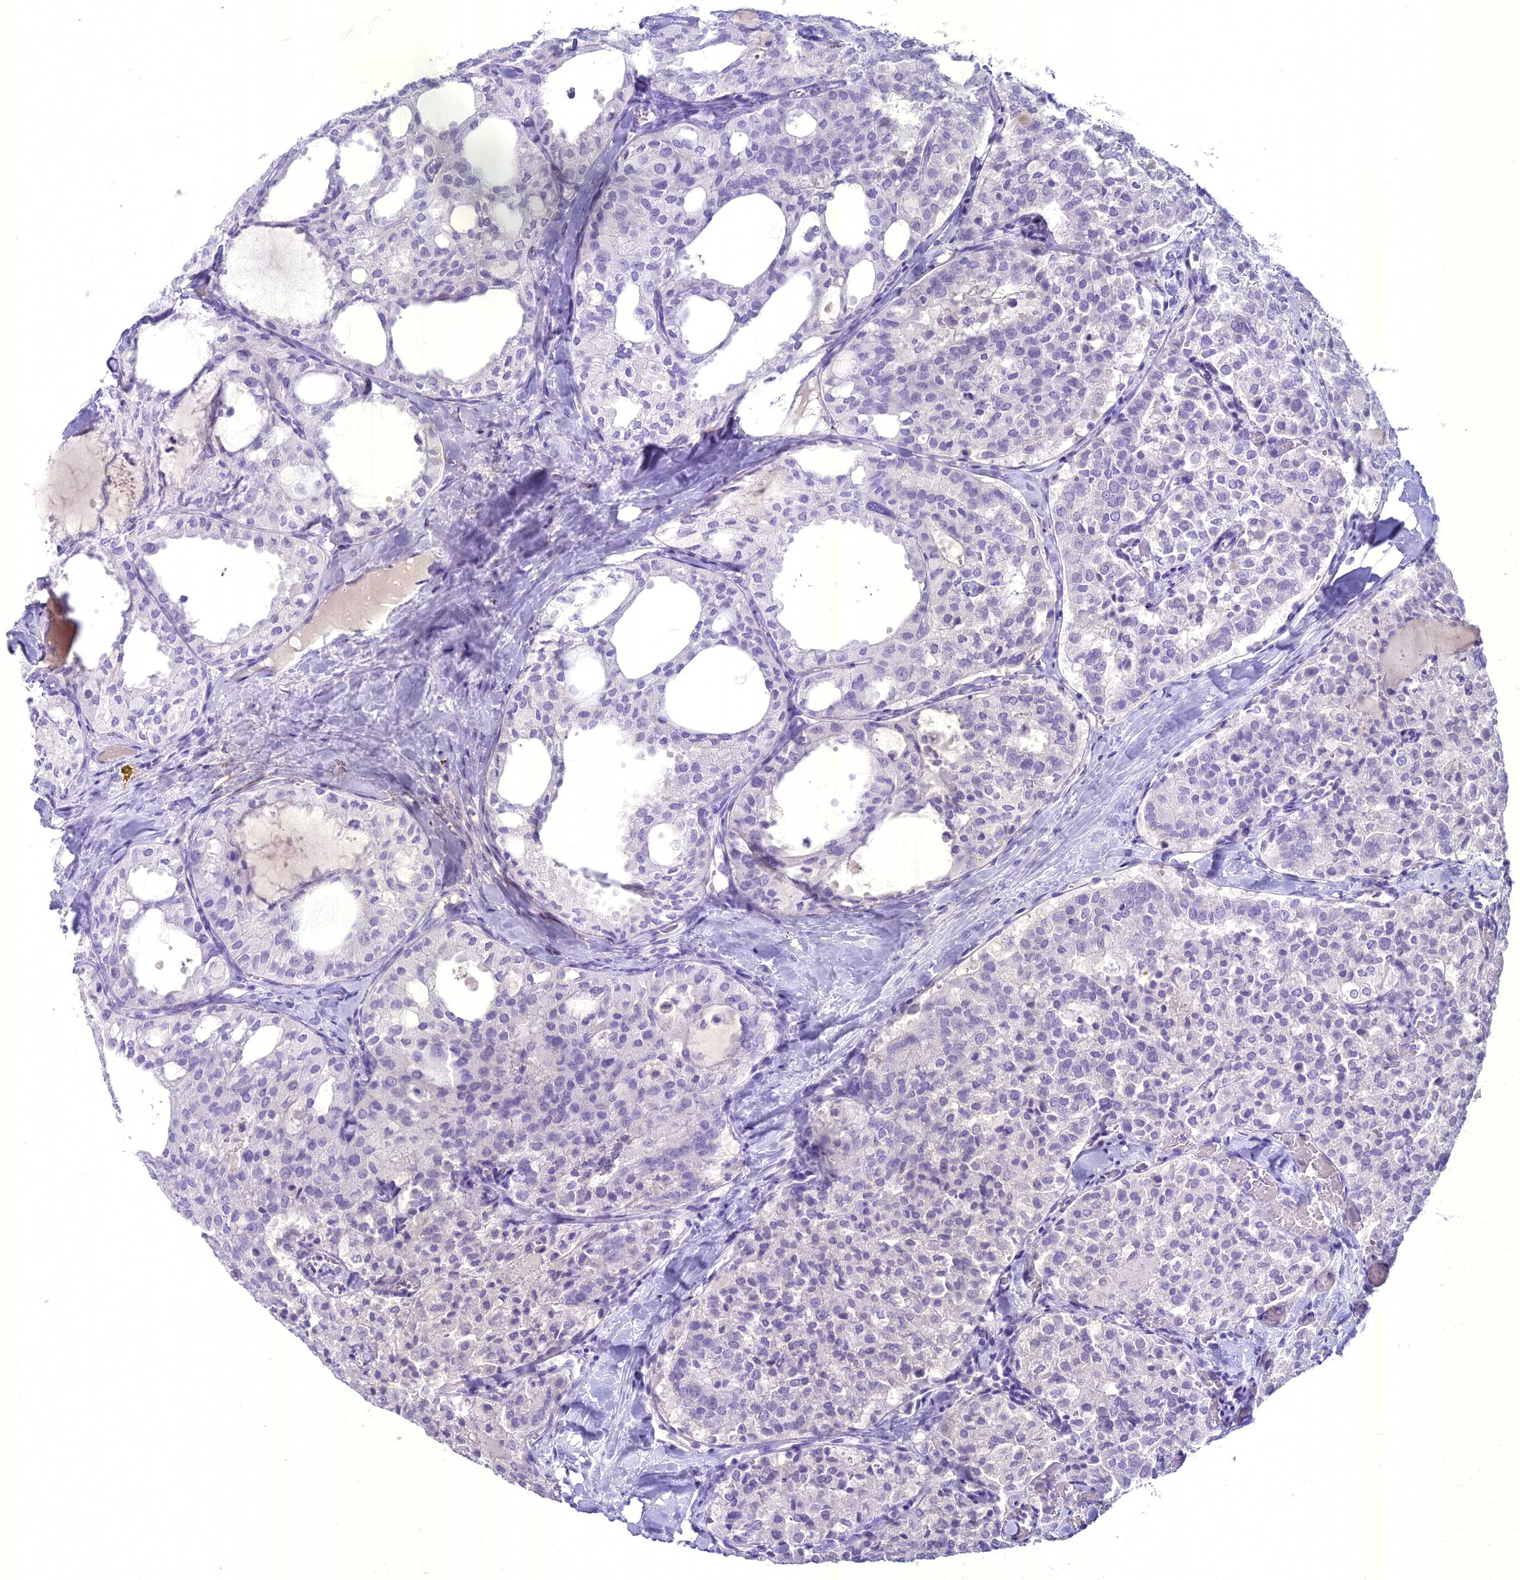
{"staining": {"intensity": "negative", "quantity": "none", "location": "none"}, "tissue": "thyroid cancer", "cell_type": "Tumor cells", "image_type": "cancer", "snomed": [{"axis": "morphology", "description": "Follicular adenoma carcinoma, NOS"}, {"axis": "topography", "description": "Thyroid gland"}], "caption": "Tumor cells show no significant positivity in thyroid follicular adenoma carcinoma. (Brightfield microscopy of DAB IHC at high magnification).", "gene": "UNC80", "patient": {"sex": "male", "age": 75}}